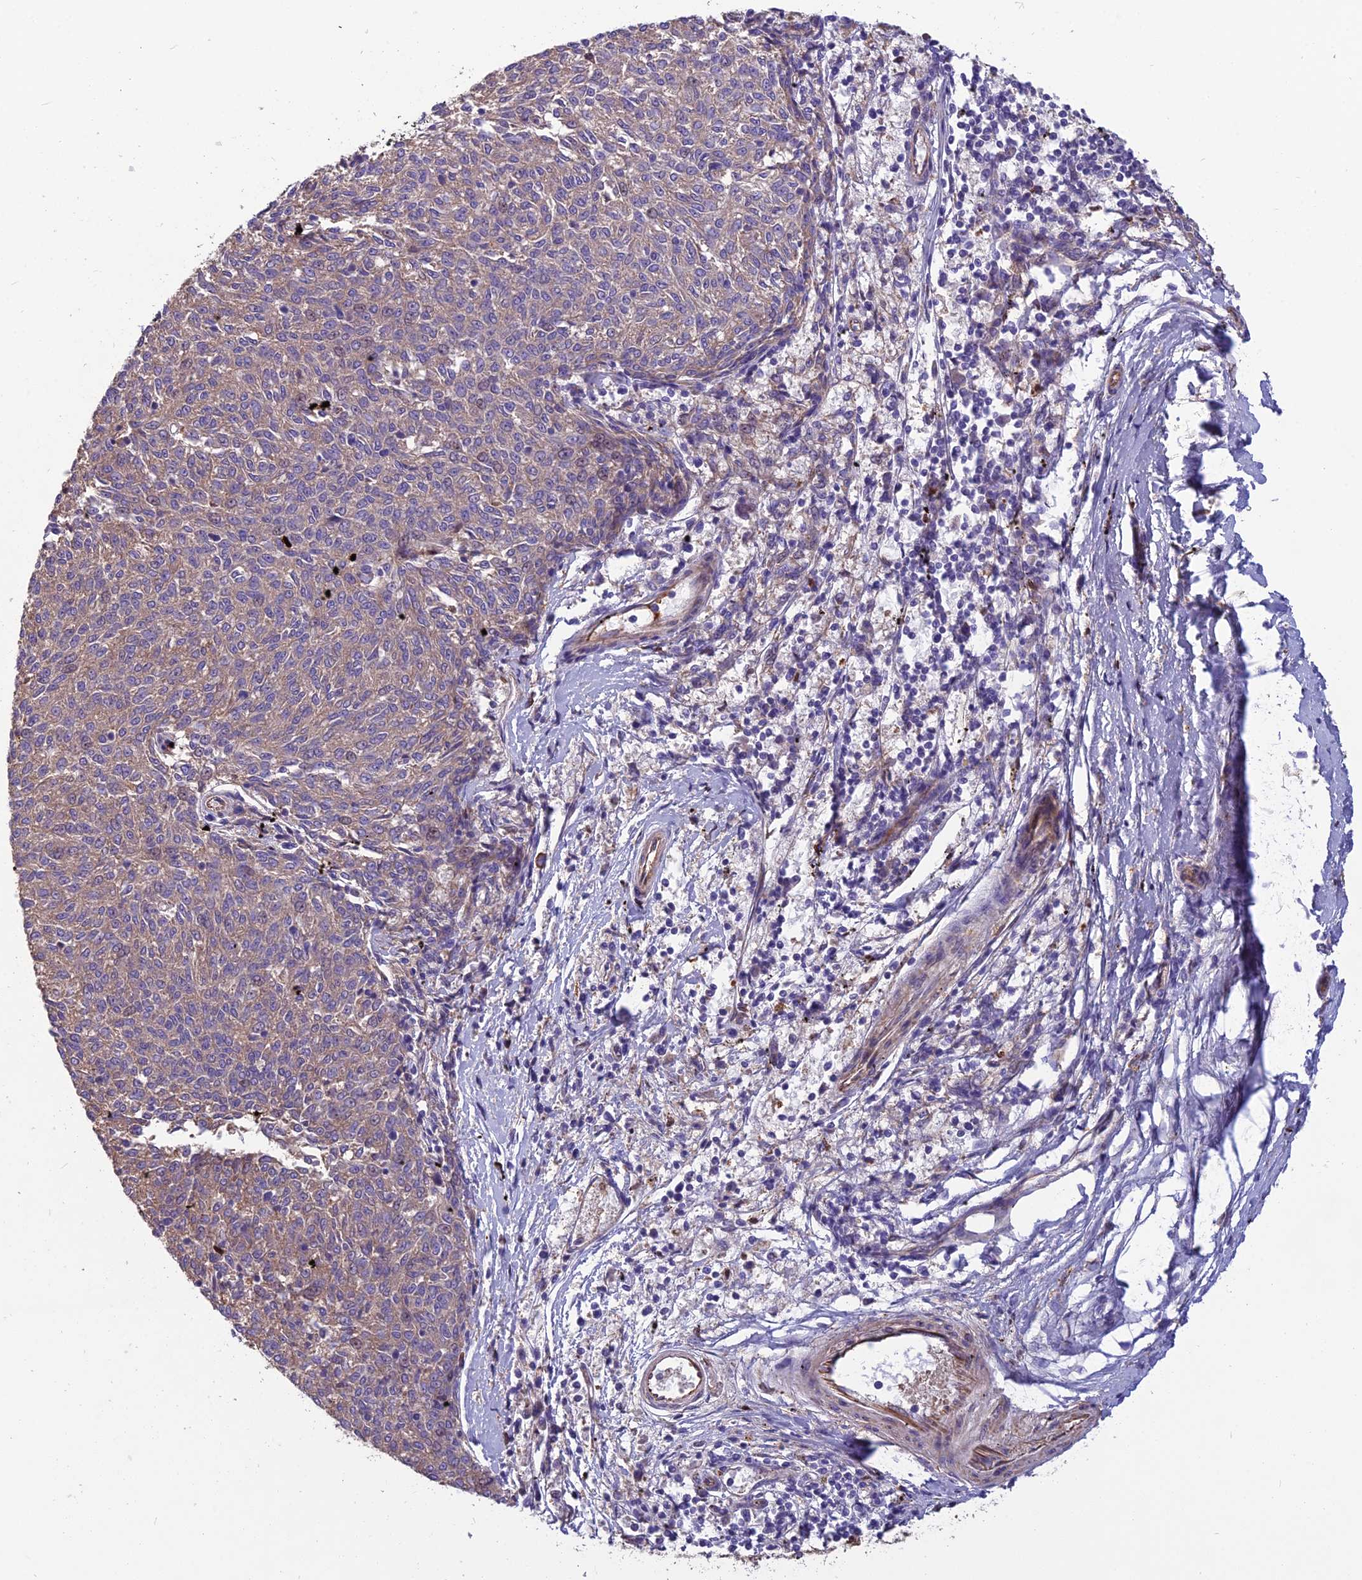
{"staining": {"intensity": "weak", "quantity": "25%-75%", "location": "cytoplasmic/membranous"}, "tissue": "melanoma", "cell_type": "Tumor cells", "image_type": "cancer", "snomed": [{"axis": "morphology", "description": "Malignant melanoma, NOS"}, {"axis": "topography", "description": "Skin"}], "caption": "Melanoma stained for a protein (brown) demonstrates weak cytoplasmic/membranous positive expression in approximately 25%-75% of tumor cells.", "gene": "SPDL1", "patient": {"sex": "female", "age": 72}}